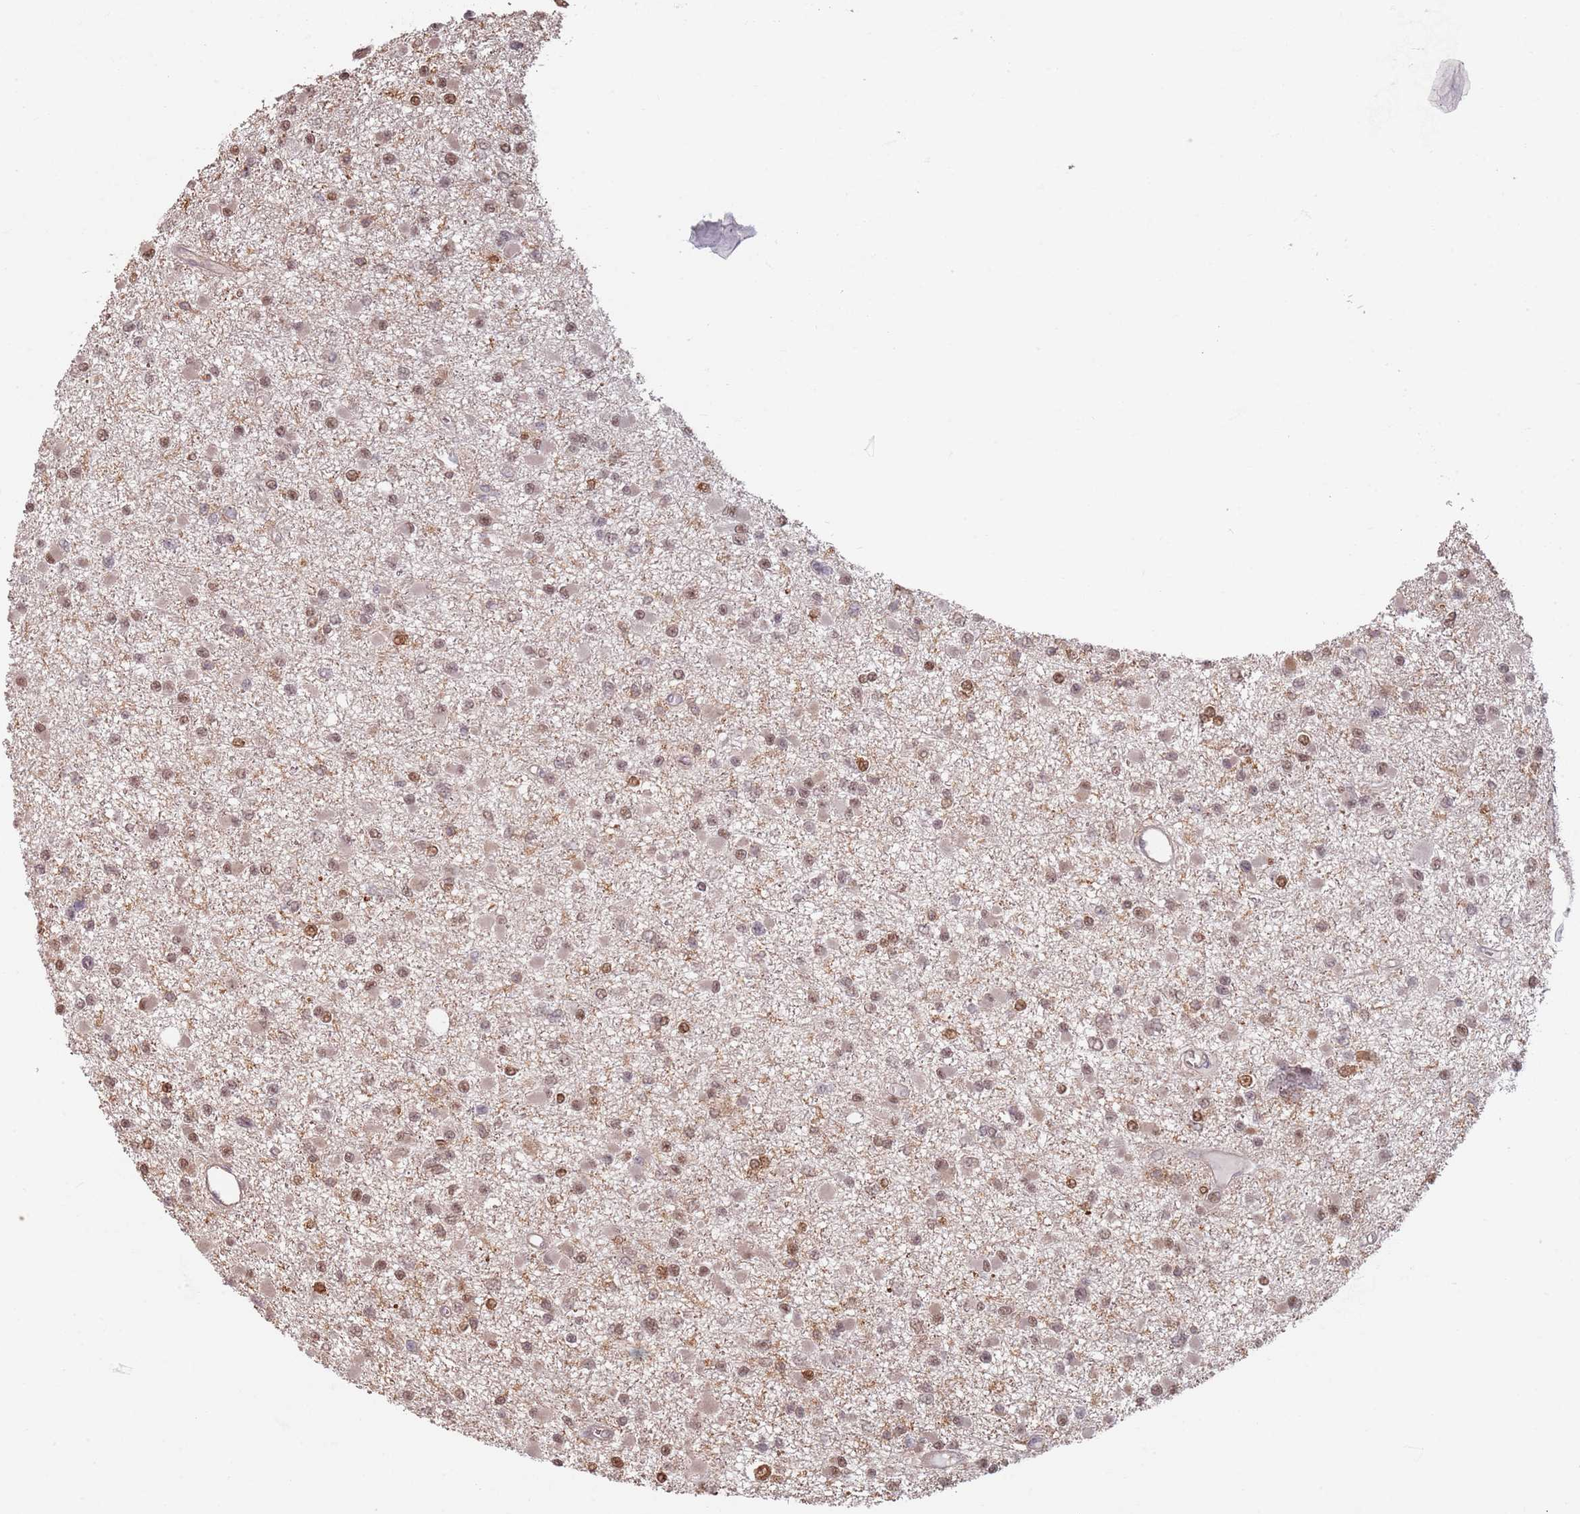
{"staining": {"intensity": "moderate", "quantity": "25%-75%", "location": "nuclear"}, "tissue": "glioma", "cell_type": "Tumor cells", "image_type": "cancer", "snomed": [{"axis": "morphology", "description": "Glioma, malignant, Low grade"}, {"axis": "topography", "description": "Brain"}], "caption": "Protein expression analysis of glioma reveals moderate nuclear positivity in approximately 25%-75% of tumor cells.", "gene": "PLSCR5", "patient": {"sex": "female", "age": 22}}